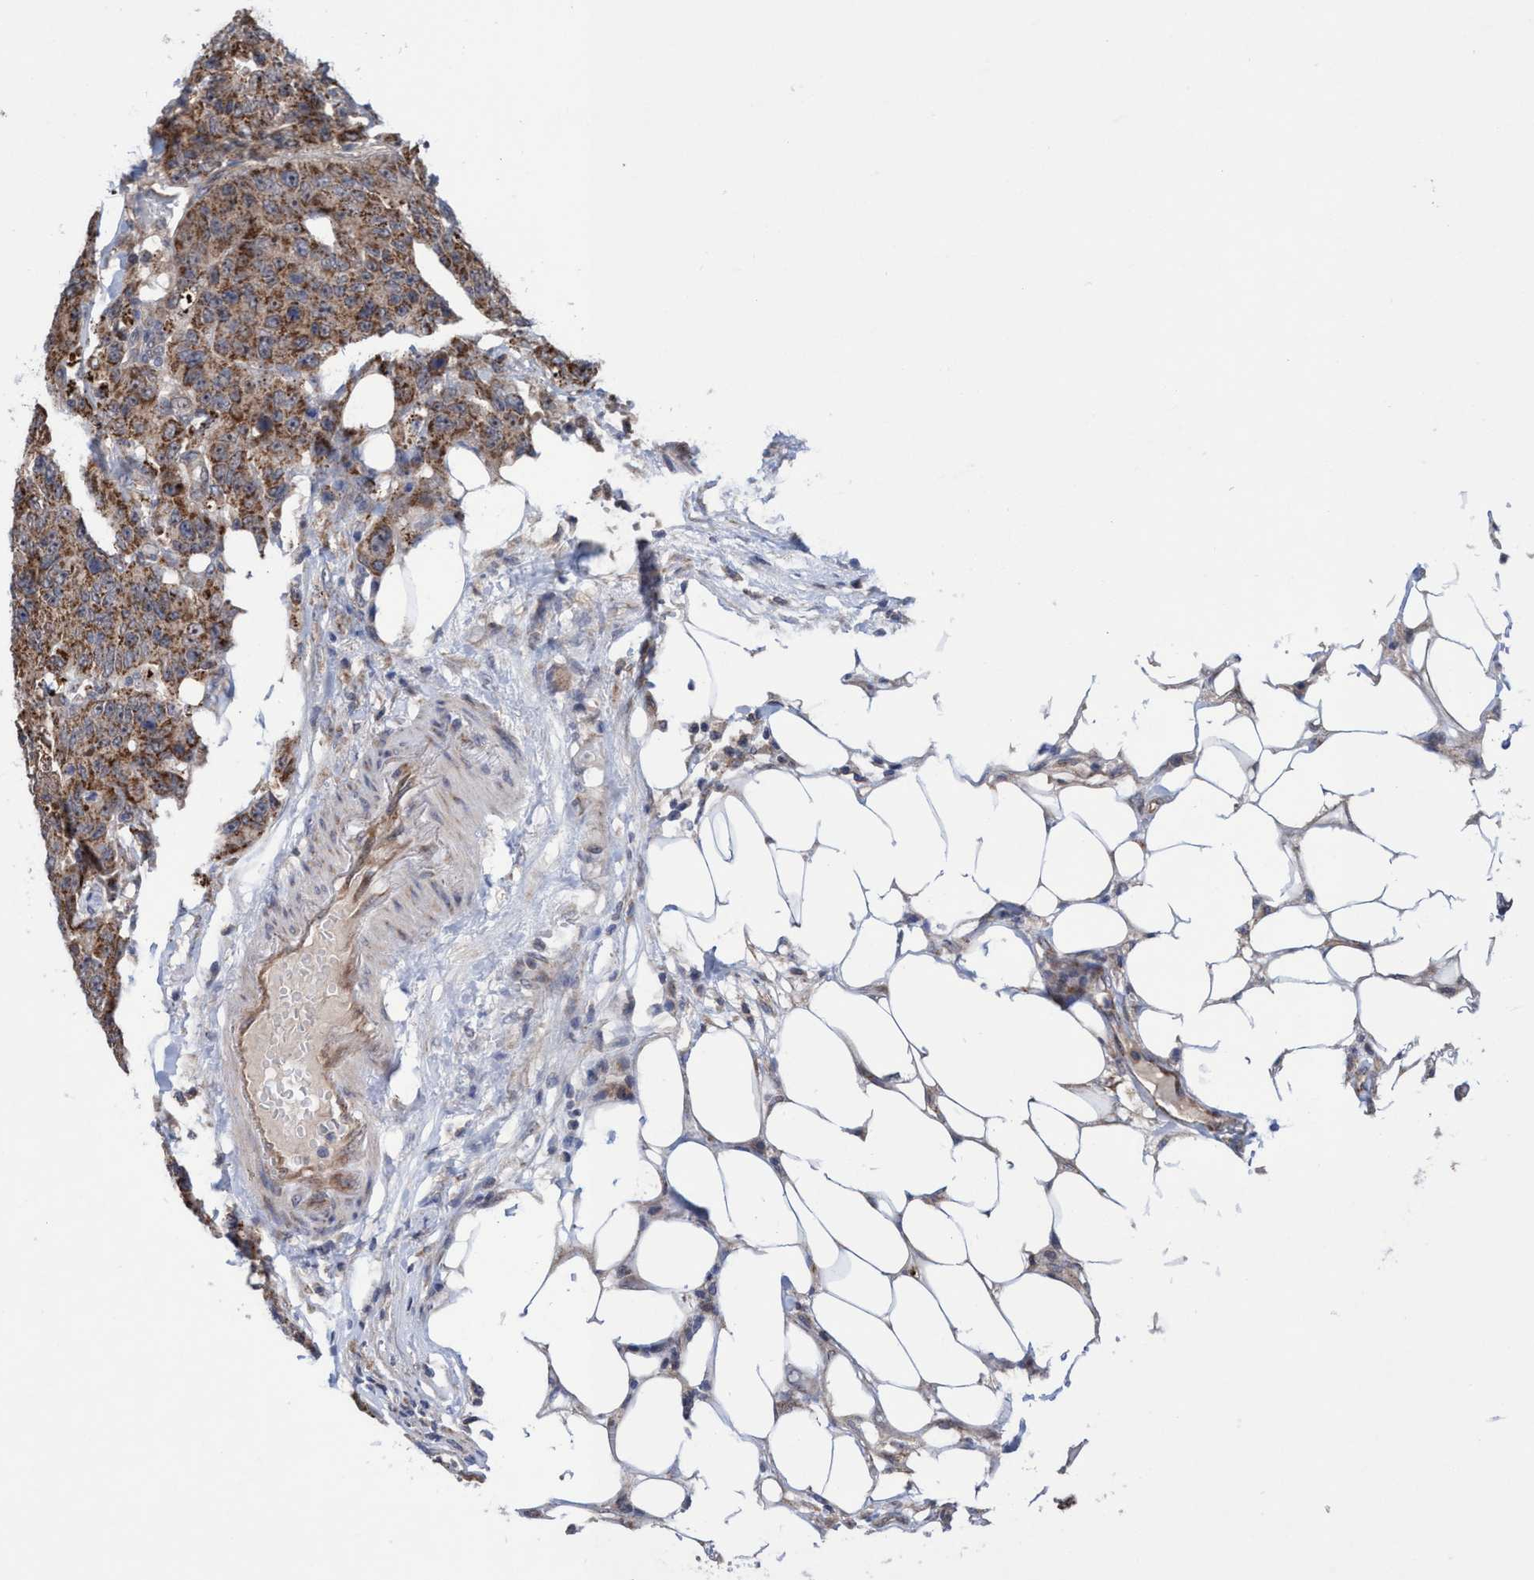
{"staining": {"intensity": "strong", "quantity": ">75%", "location": "cytoplasmic/membranous"}, "tissue": "colorectal cancer", "cell_type": "Tumor cells", "image_type": "cancer", "snomed": [{"axis": "morphology", "description": "Adenocarcinoma, NOS"}, {"axis": "topography", "description": "Colon"}], "caption": "Tumor cells exhibit high levels of strong cytoplasmic/membranous positivity in about >75% of cells in colorectal adenocarcinoma.", "gene": "P2RY14", "patient": {"sex": "female", "age": 86}}